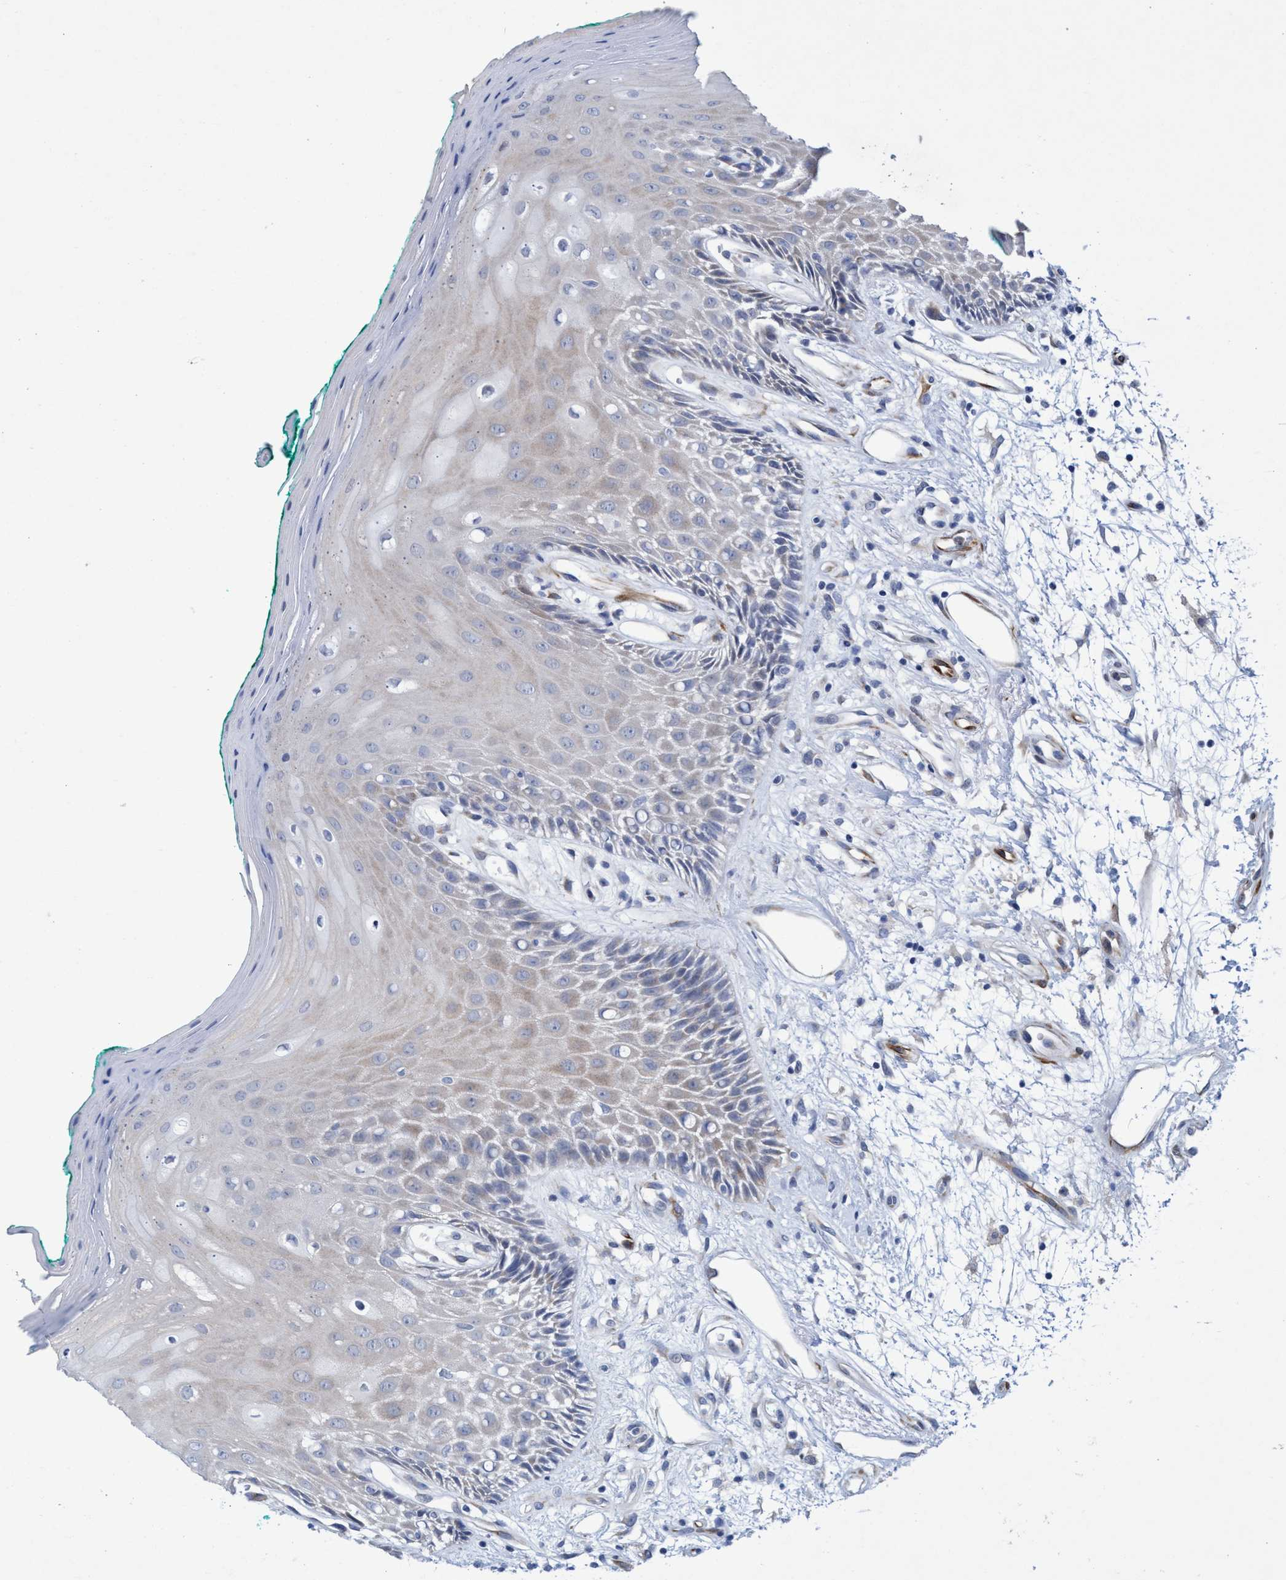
{"staining": {"intensity": "weak", "quantity": "<25%", "location": "cytoplasmic/membranous"}, "tissue": "oral mucosa", "cell_type": "Squamous epithelial cells", "image_type": "normal", "snomed": [{"axis": "morphology", "description": "Normal tissue, NOS"}, {"axis": "morphology", "description": "Squamous cell carcinoma, NOS"}, {"axis": "topography", "description": "Skeletal muscle"}, {"axis": "topography", "description": "Oral tissue"}, {"axis": "topography", "description": "Head-Neck"}], "caption": "A high-resolution histopathology image shows IHC staining of benign oral mucosa, which reveals no significant expression in squamous epithelial cells.", "gene": "SLC43A2", "patient": {"sex": "female", "age": 84}}